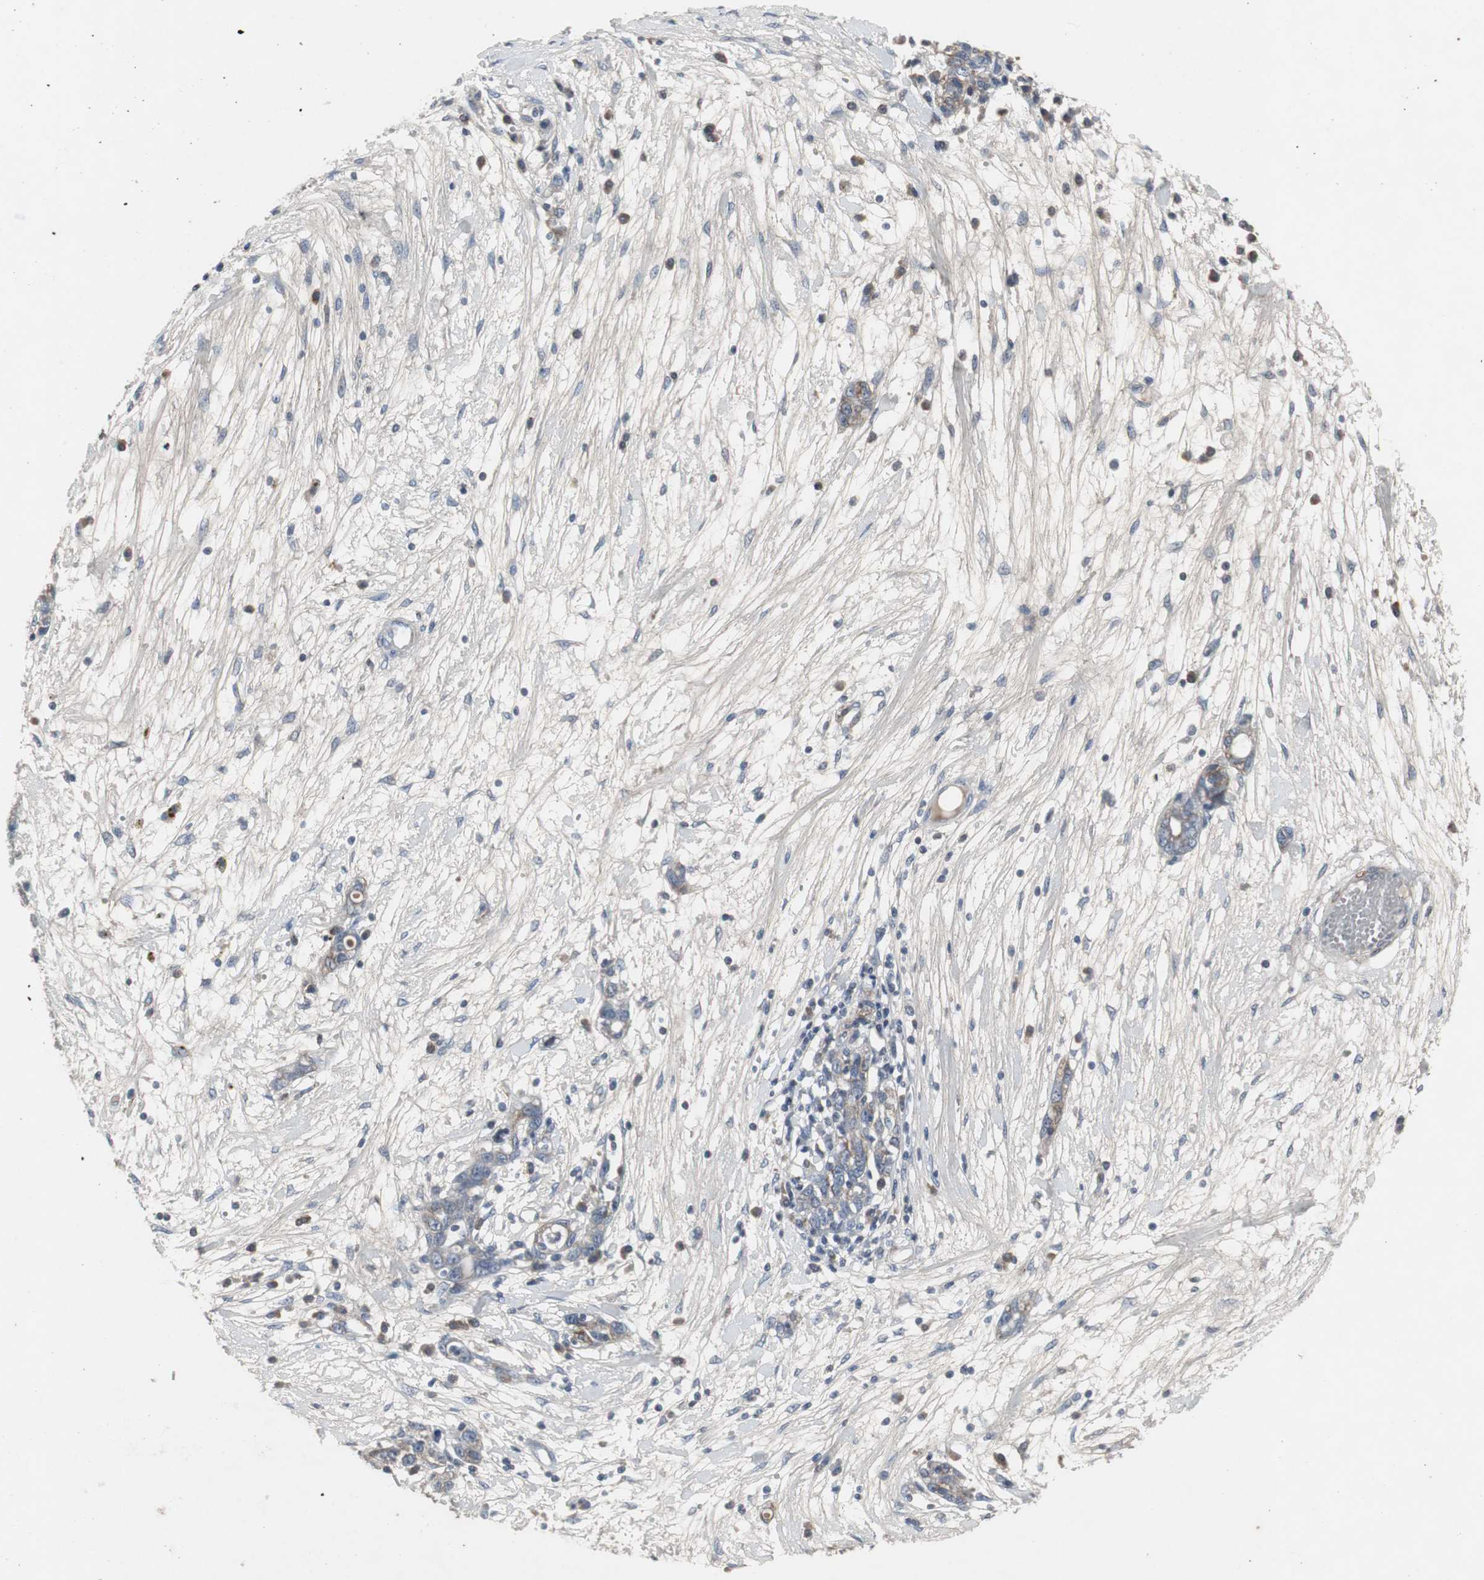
{"staining": {"intensity": "weak", "quantity": "25%-75%", "location": "cytoplasmic/membranous"}, "tissue": "ovarian cancer", "cell_type": "Tumor cells", "image_type": "cancer", "snomed": [{"axis": "morphology", "description": "Cystadenocarcinoma, serous, NOS"}, {"axis": "topography", "description": "Ovary"}], "caption": "IHC (DAB) staining of serous cystadenocarcinoma (ovarian) exhibits weak cytoplasmic/membranous protein positivity in about 25%-75% of tumor cells.", "gene": "ACAA1", "patient": {"sex": "female", "age": 71}}